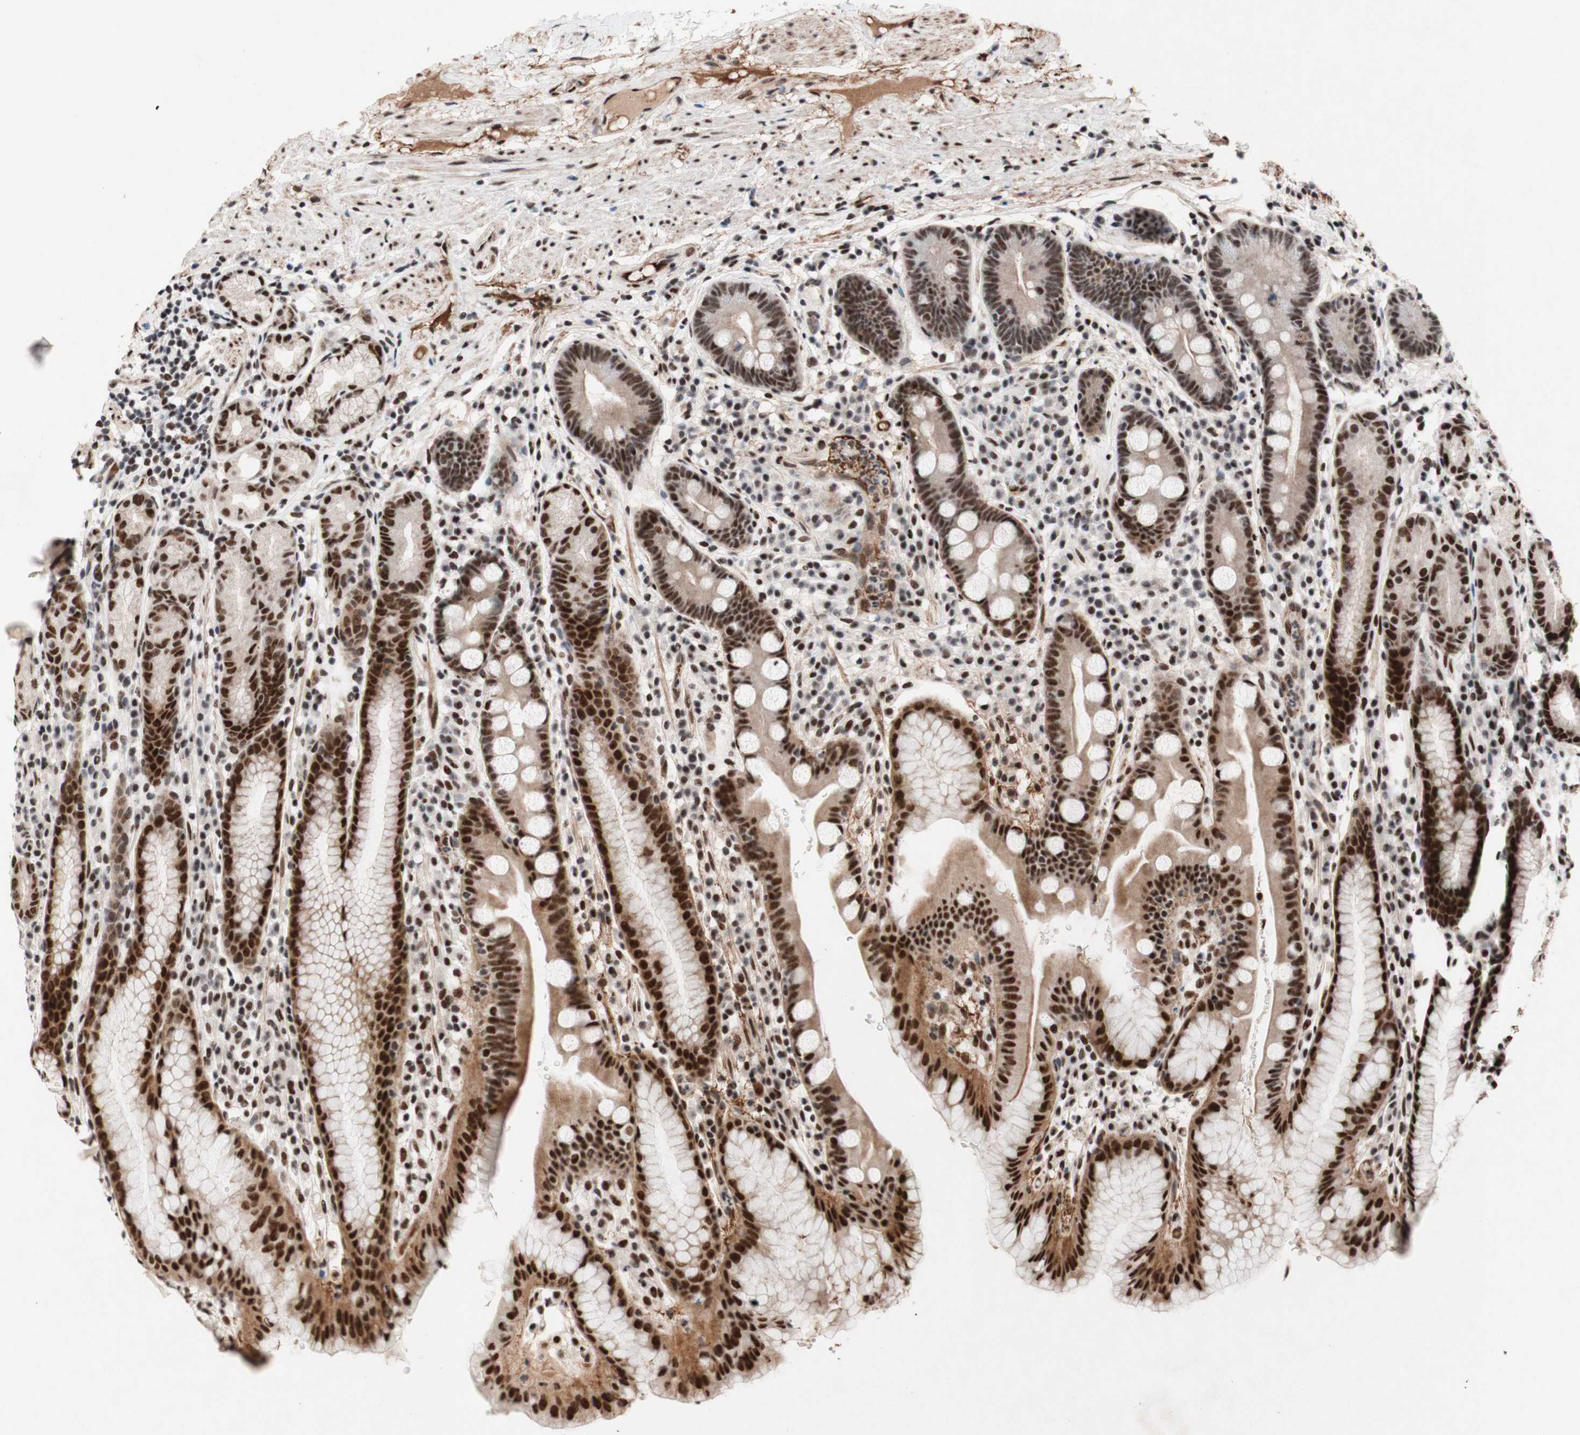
{"staining": {"intensity": "strong", "quantity": ">75%", "location": "cytoplasmic/membranous,nuclear"}, "tissue": "stomach", "cell_type": "Glandular cells", "image_type": "normal", "snomed": [{"axis": "morphology", "description": "Normal tissue, NOS"}, {"axis": "topography", "description": "Stomach, lower"}], "caption": "A high-resolution micrograph shows immunohistochemistry (IHC) staining of unremarkable stomach, which shows strong cytoplasmic/membranous,nuclear staining in approximately >75% of glandular cells.", "gene": "TLE1", "patient": {"sex": "male", "age": 52}}